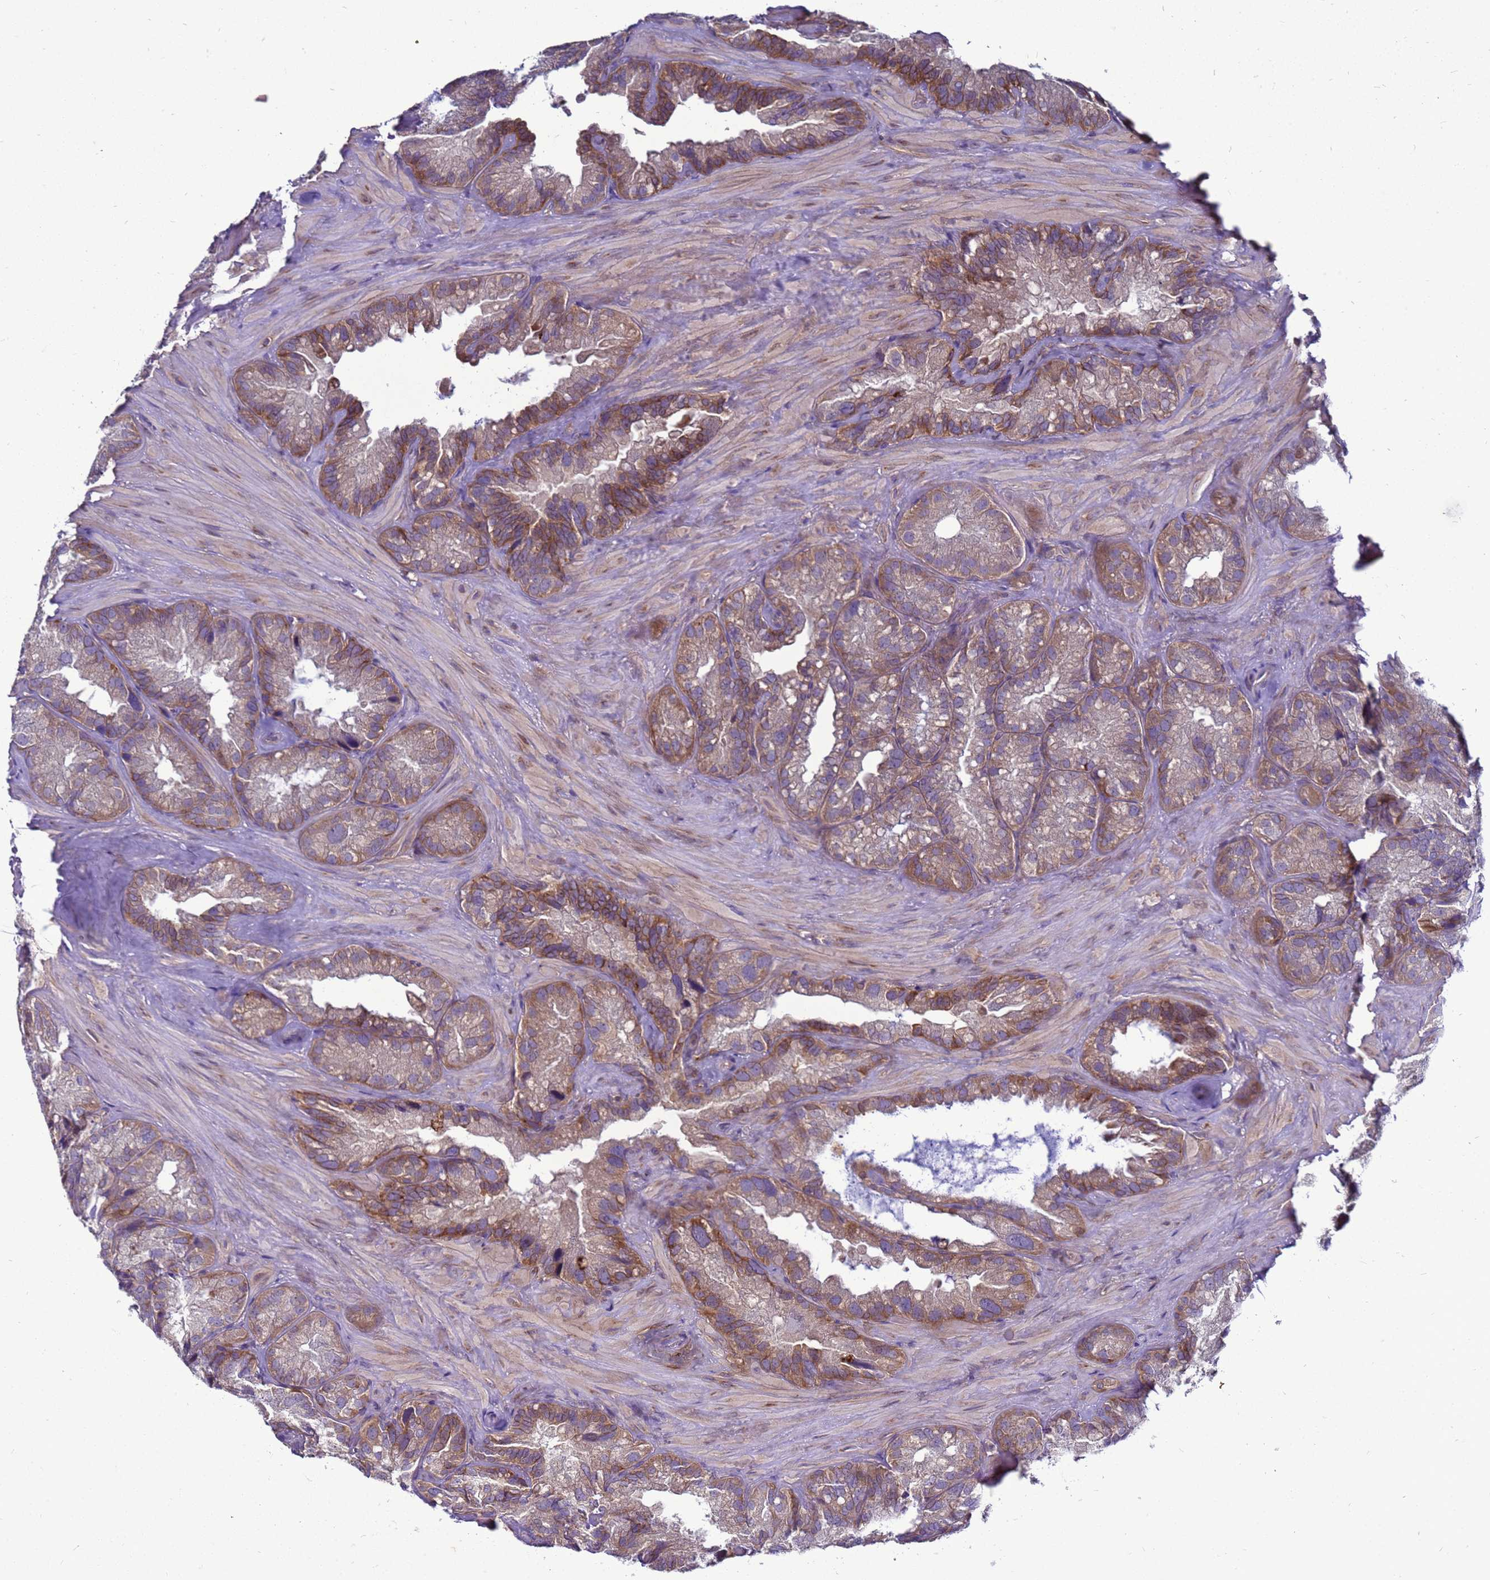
{"staining": {"intensity": "moderate", "quantity": ">75%", "location": "cytoplasmic/membranous"}, "tissue": "seminal vesicle", "cell_type": "Glandular cells", "image_type": "normal", "snomed": [{"axis": "morphology", "description": "Normal tissue, NOS"}, {"axis": "topography", "description": "Prostate"}, {"axis": "topography", "description": "Seminal veicle"}], "caption": "An IHC micrograph of unremarkable tissue is shown. Protein staining in brown highlights moderate cytoplasmic/membranous positivity in seminal vesicle within glandular cells.", "gene": "MON1B", "patient": {"sex": "male", "age": 68}}